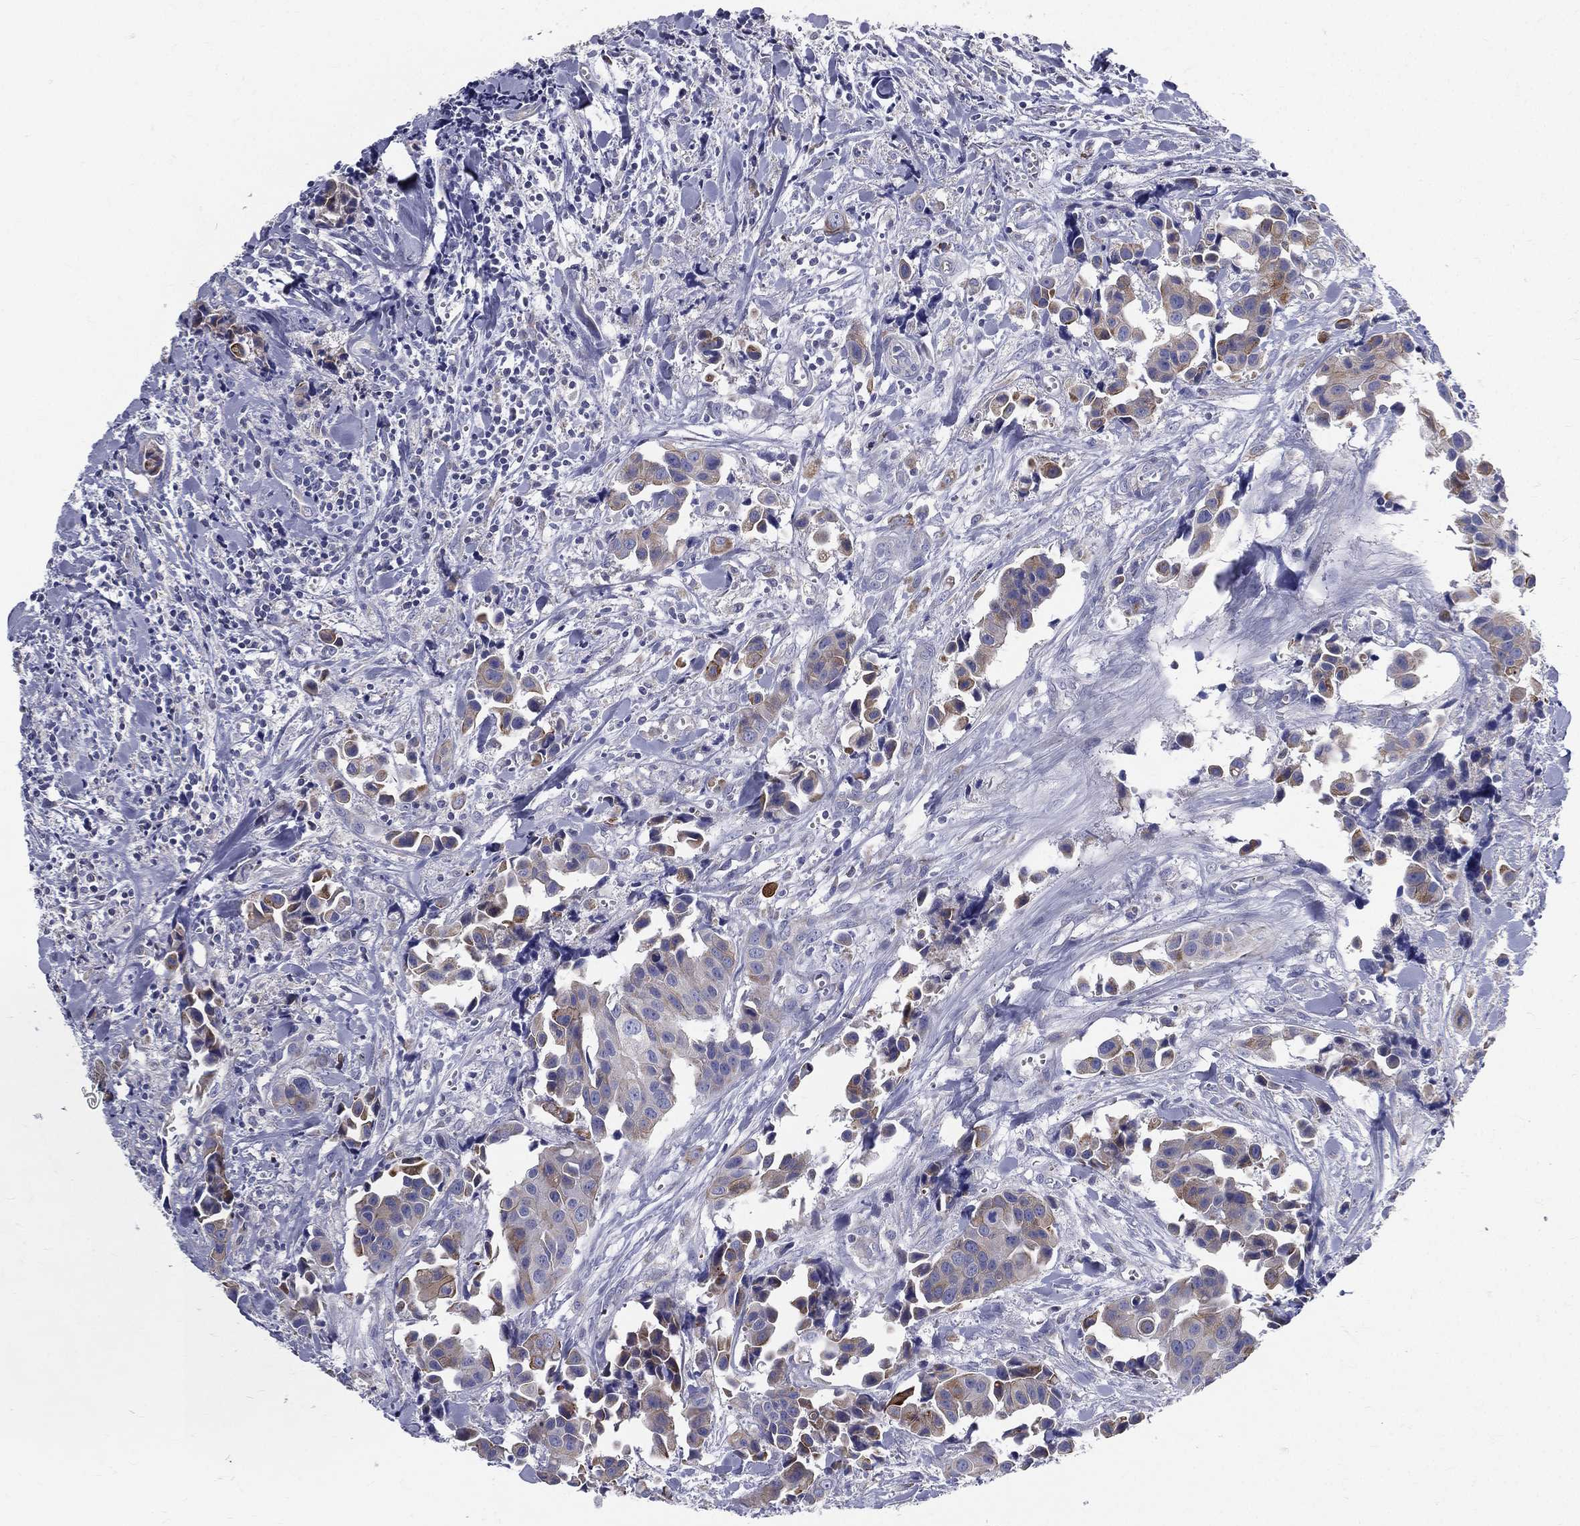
{"staining": {"intensity": "weak", "quantity": "25%-75%", "location": "cytoplasmic/membranous"}, "tissue": "head and neck cancer", "cell_type": "Tumor cells", "image_type": "cancer", "snomed": [{"axis": "morphology", "description": "Adenocarcinoma, NOS"}, {"axis": "topography", "description": "Head-Neck"}], "caption": "Human head and neck cancer (adenocarcinoma) stained for a protein (brown) exhibits weak cytoplasmic/membranous positive expression in about 25%-75% of tumor cells.", "gene": "PWWP3A", "patient": {"sex": "male", "age": 76}}